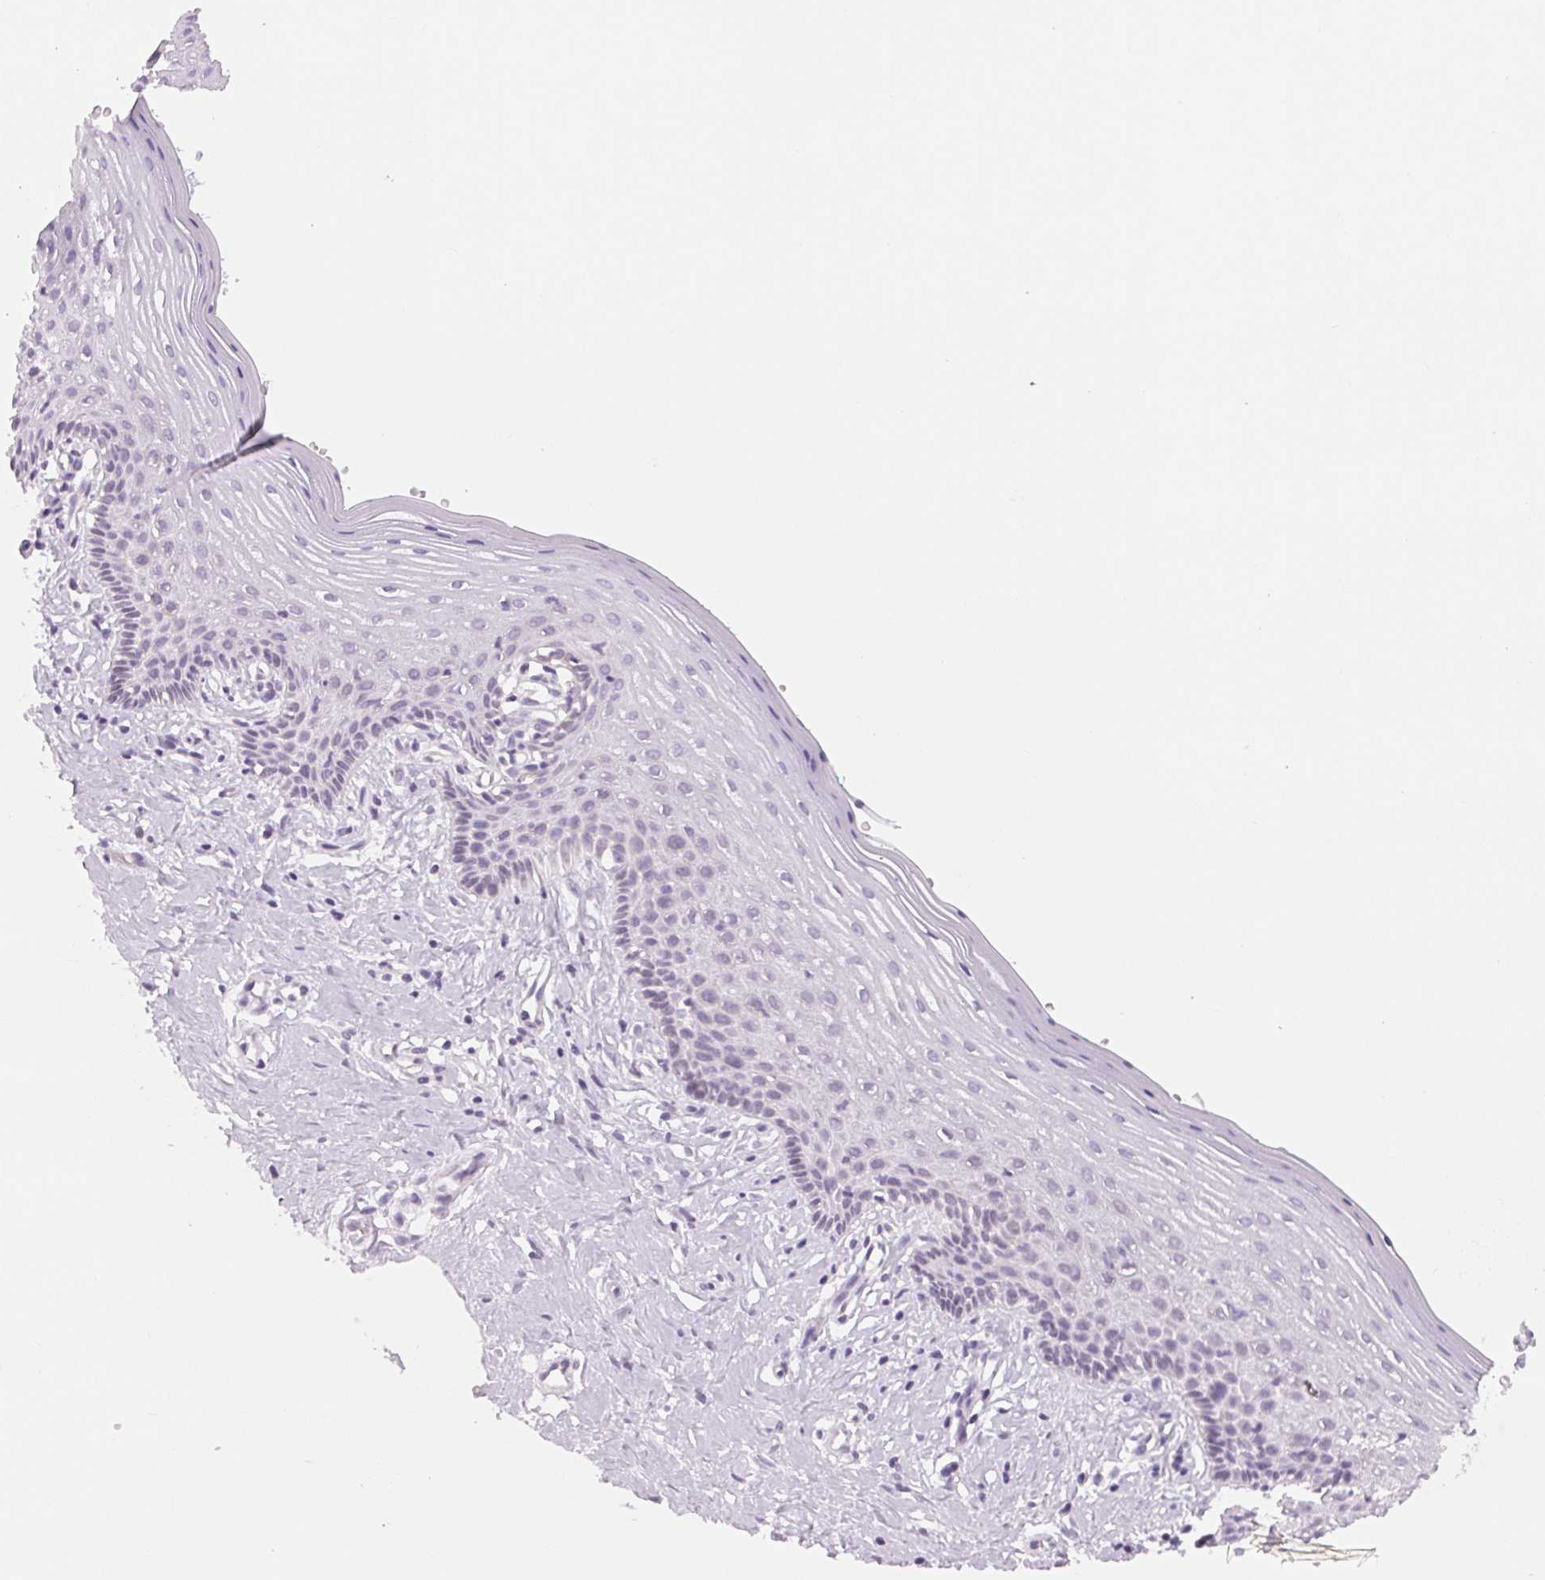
{"staining": {"intensity": "negative", "quantity": "none", "location": "none"}, "tissue": "vagina", "cell_type": "Squamous epithelial cells", "image_type": "normal", "snomed": [{"axis": "morphology", "description": "Normal tissue, NOS"}, {"axis": "topography", "description": "Vagina"}], "caption": "Micrograph shows no protein positivity in squamous epithelial cells of unremarkable vagina.", "gene": "HOXB13", "patient": {"sex": "female", "age": 42}}